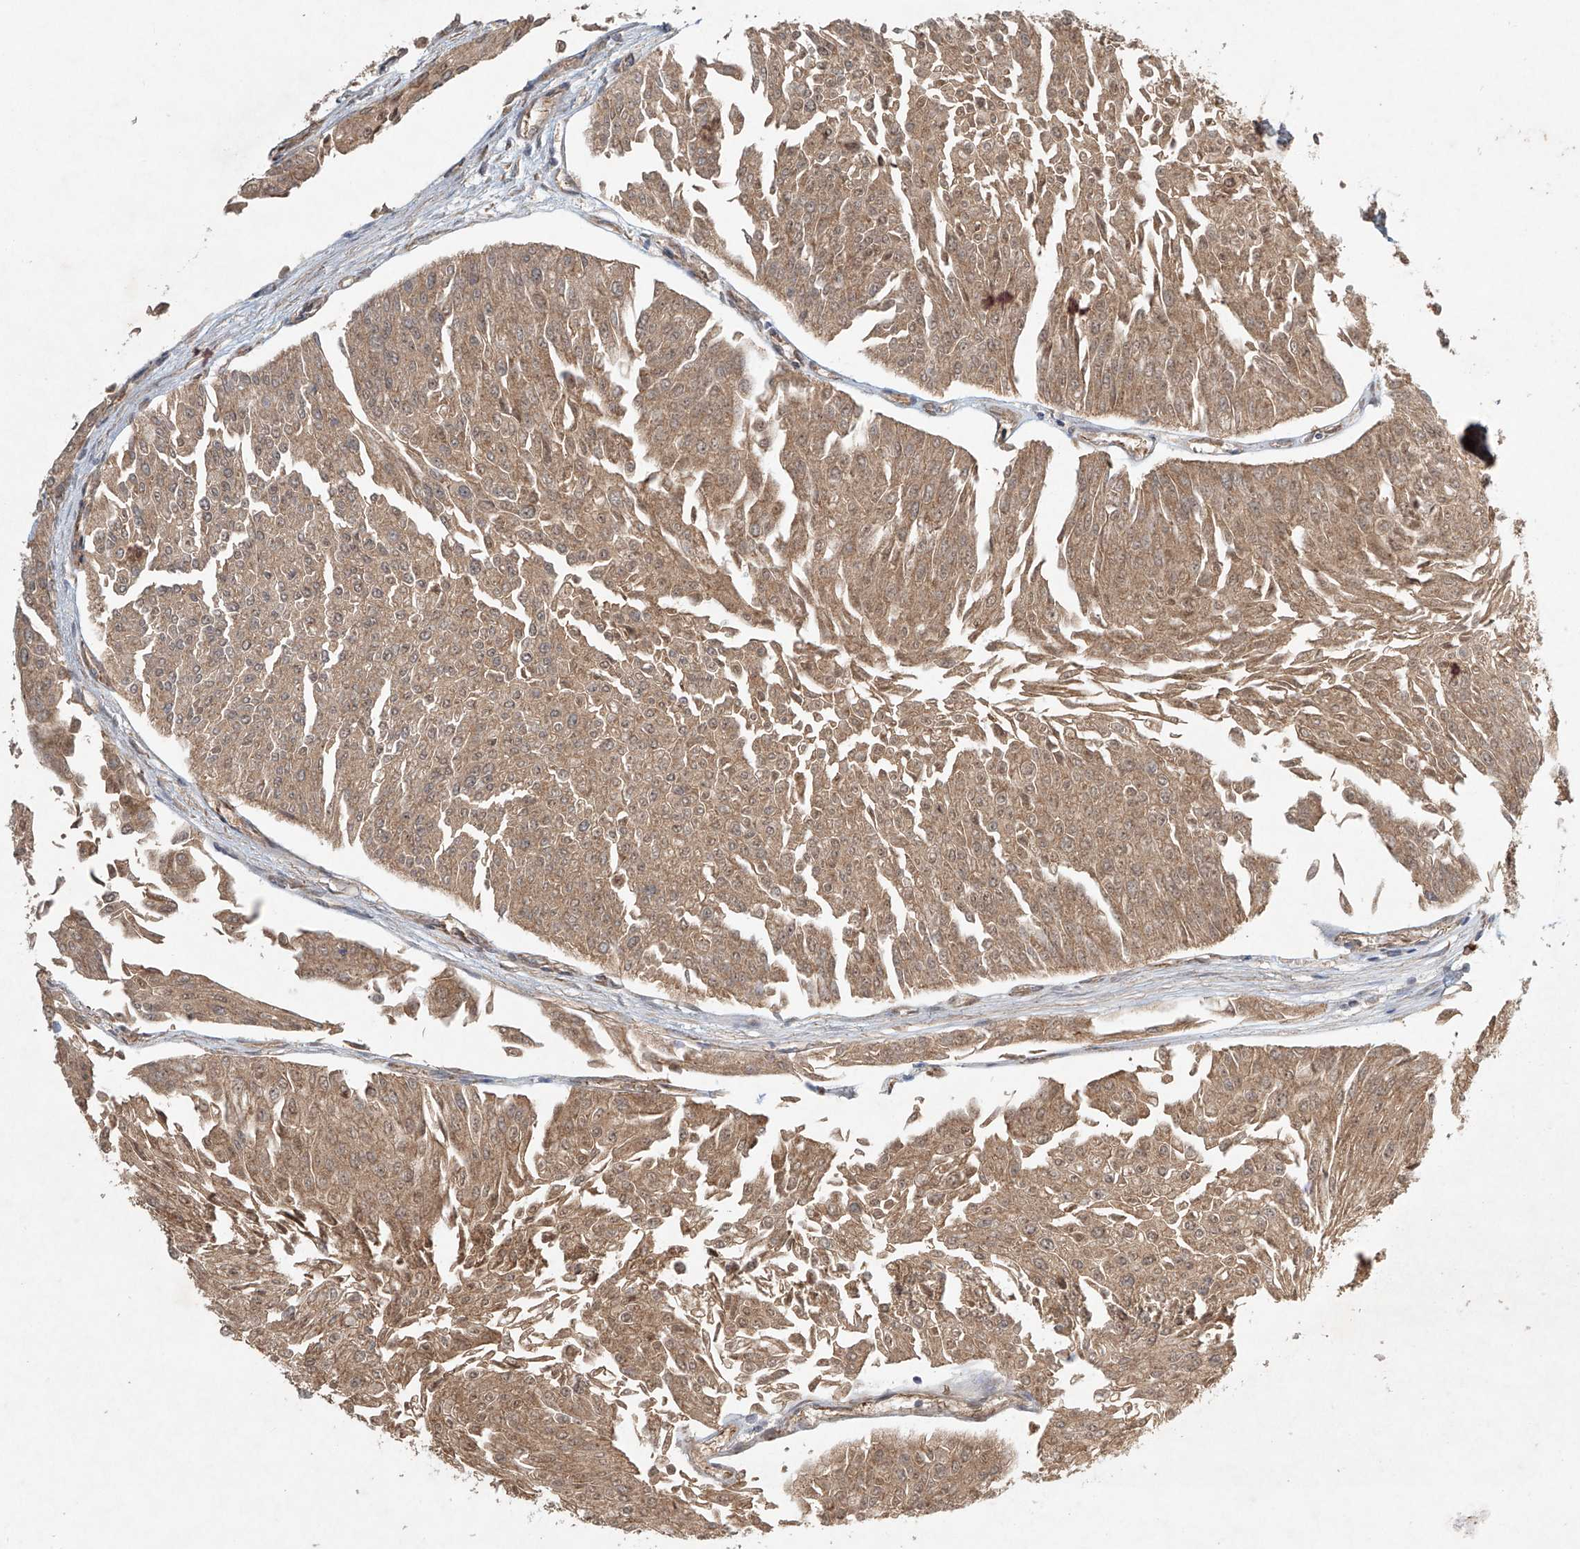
{"staining": {"intensity": "moderate", "quantity": ">75%", "location": "cytoplasmic/membranous"}, "tissue": "urothelial cancer", "cell_type": "Tumor cells", "image_type": "cancer", "snomed": [{"axis": "morphology", "description": "Urothelial carcinoma, Low grade"}, {"axis": "topography", "description": "Urinary bladder"}], "caption": "DAB immunohistochemical staining of low-grade urothelial carcinoma reveals moderate cytoplasmic/membranous protein positivity in approximately >75% of tumor cells.", "gene": "DCAF11", "patient": {"sex": "male", "age": 67}}